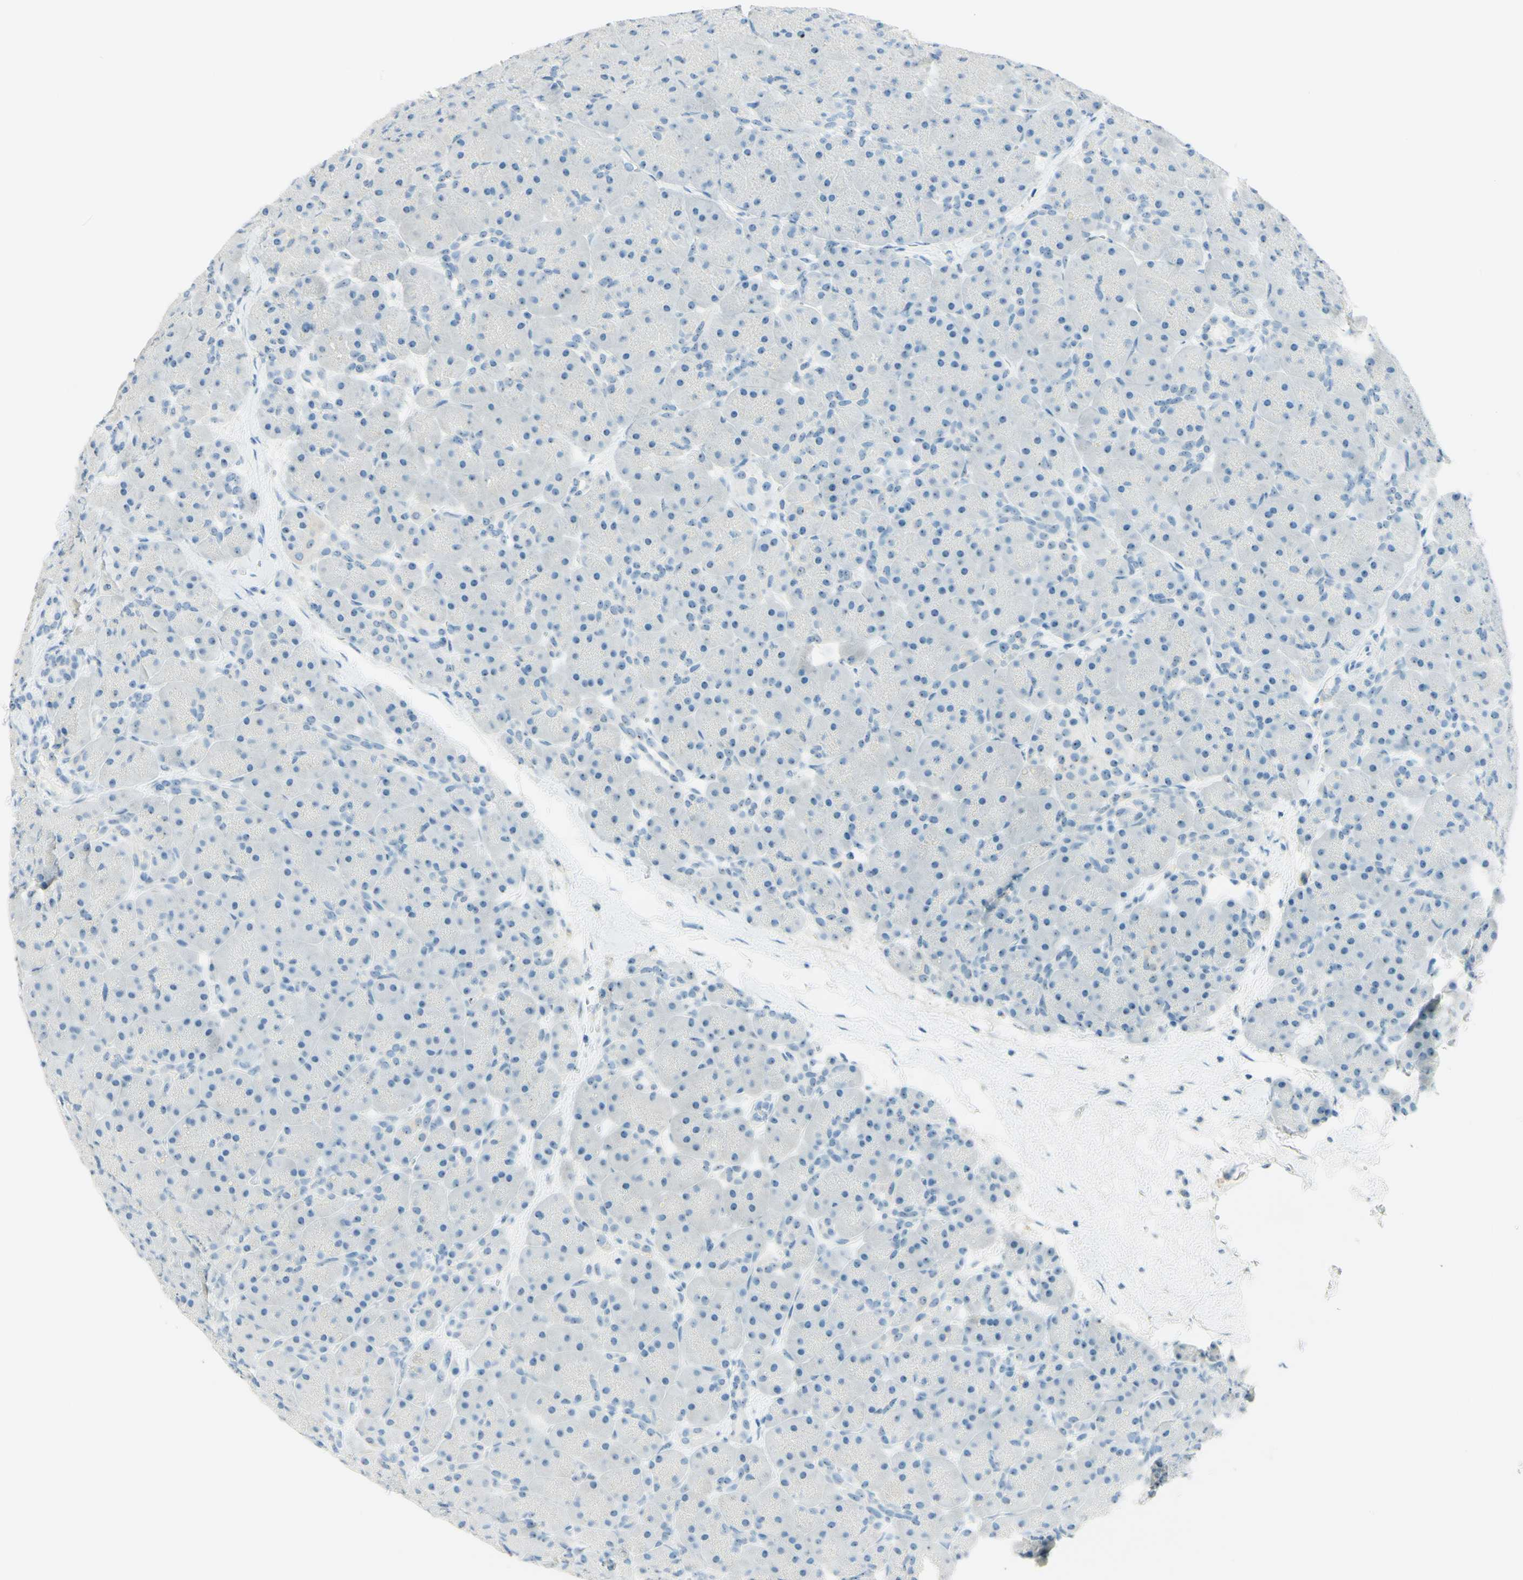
{"staining": {"intensity": "weak", "quantity": "25%-75%", "location": "nuclear"}, "tissue": "pancreas", "cell_type": "Exocrine glandular cells", "image_type": "normal", "snomed": [{"axis": "morphology", "description": "Normal tissue, NOS"}, {"axis": "topography", "description": "Pancreas"}], "caption": "Protein expression analysis of unremarkable pancreas reveals weak nuclear staining in about 25%-75% of exocrine glandular cells.", "gene": "FMR1NB", "patient": {"sex": "male", "age": 66}}